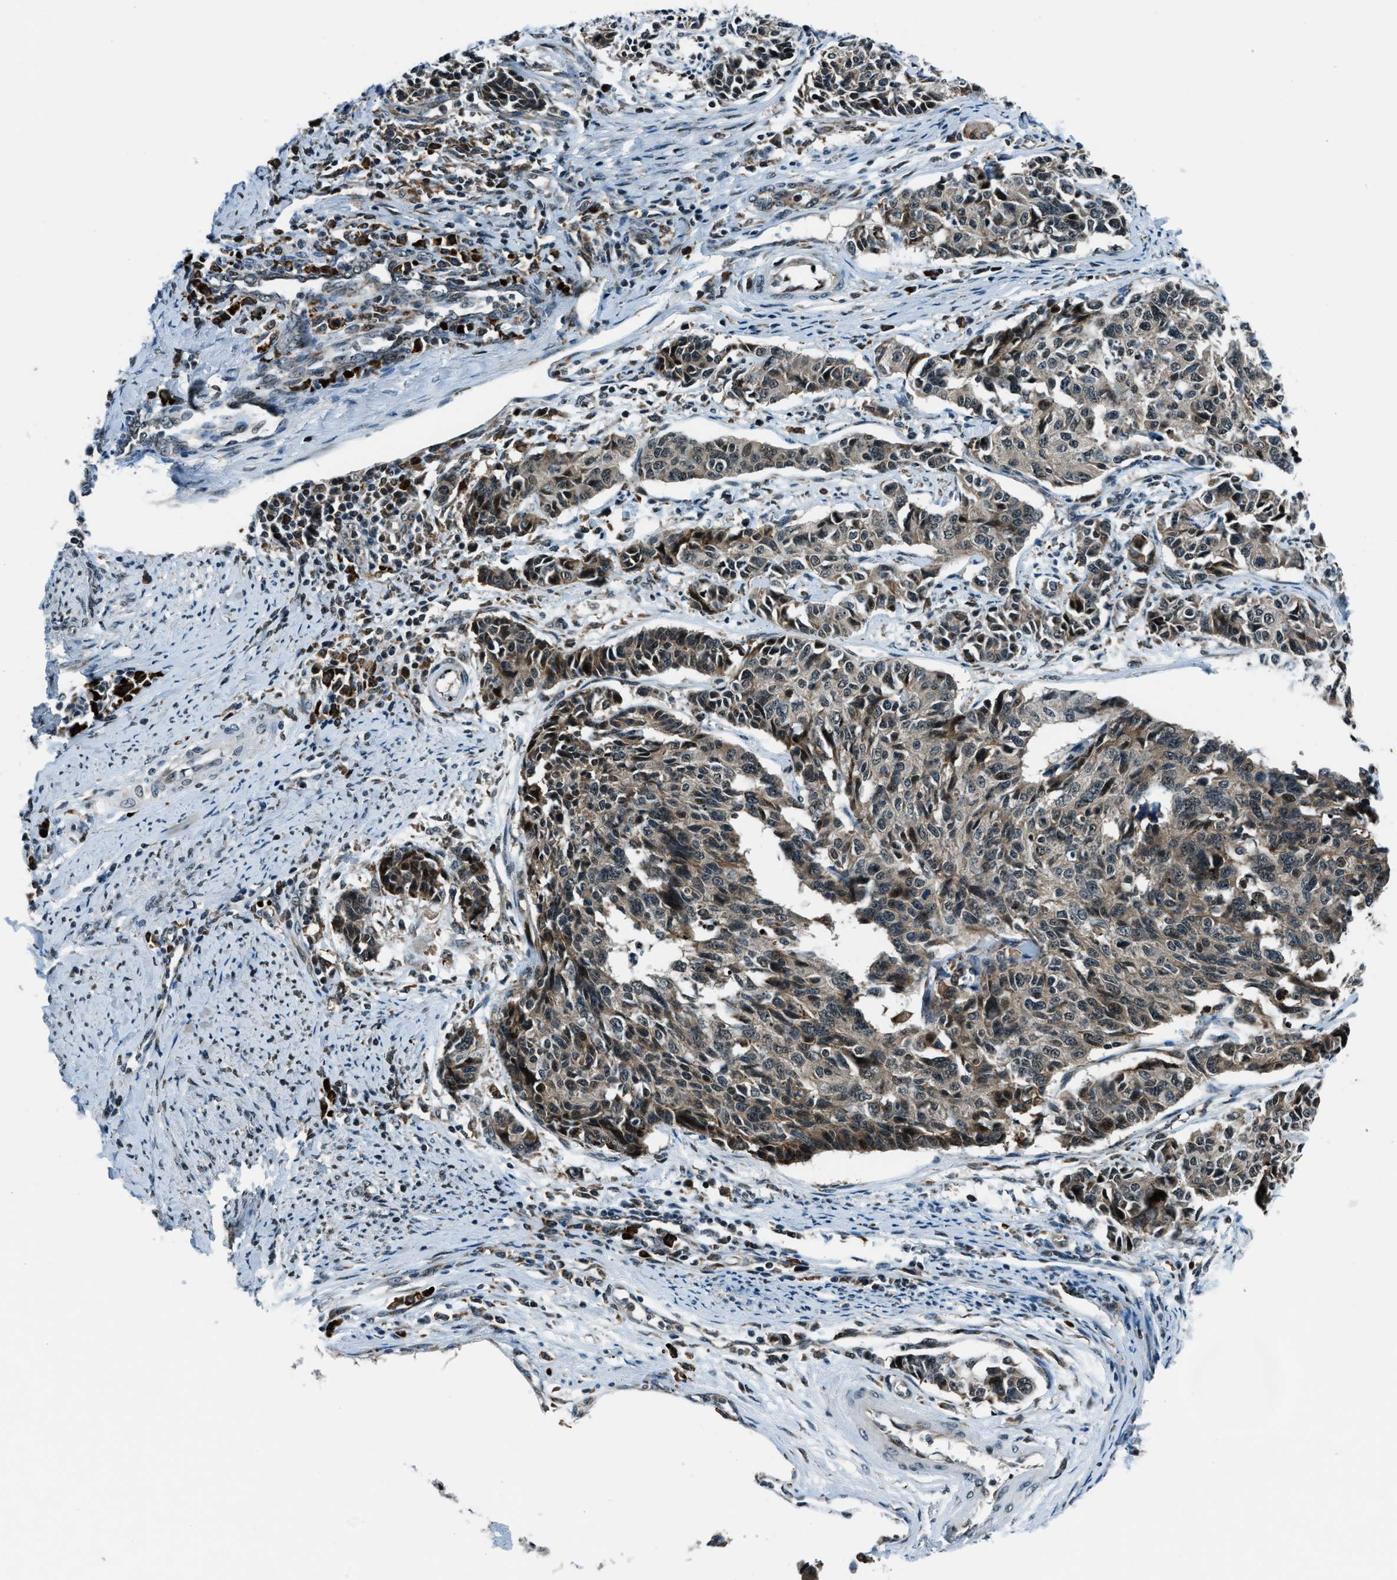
{"staining": {"intensity": "weak", "quantity": ">75%", "location": "cytoplasmic/membranous"}, "tissue": "cervical cancer", "cell_type": "Tumor cells", "image_type": "cancer", "snomed": [{"axis": "morphology", "description": "Normal tissue, NOS"}, {"axis": "morphology", "description": "Squamous cell carcinoma, NOS"}, {"axis": "topography", "description": "Cervix"}], "caption": "Immunohistochemical staining of human squamous cell carcinoma (cervical) displays low levels of weak cytoplasmic/membranous protein expression in approximately >75% of tumor cells.", "gene": "ACTL9", "patient": {"sex": "female", "age": 35}}